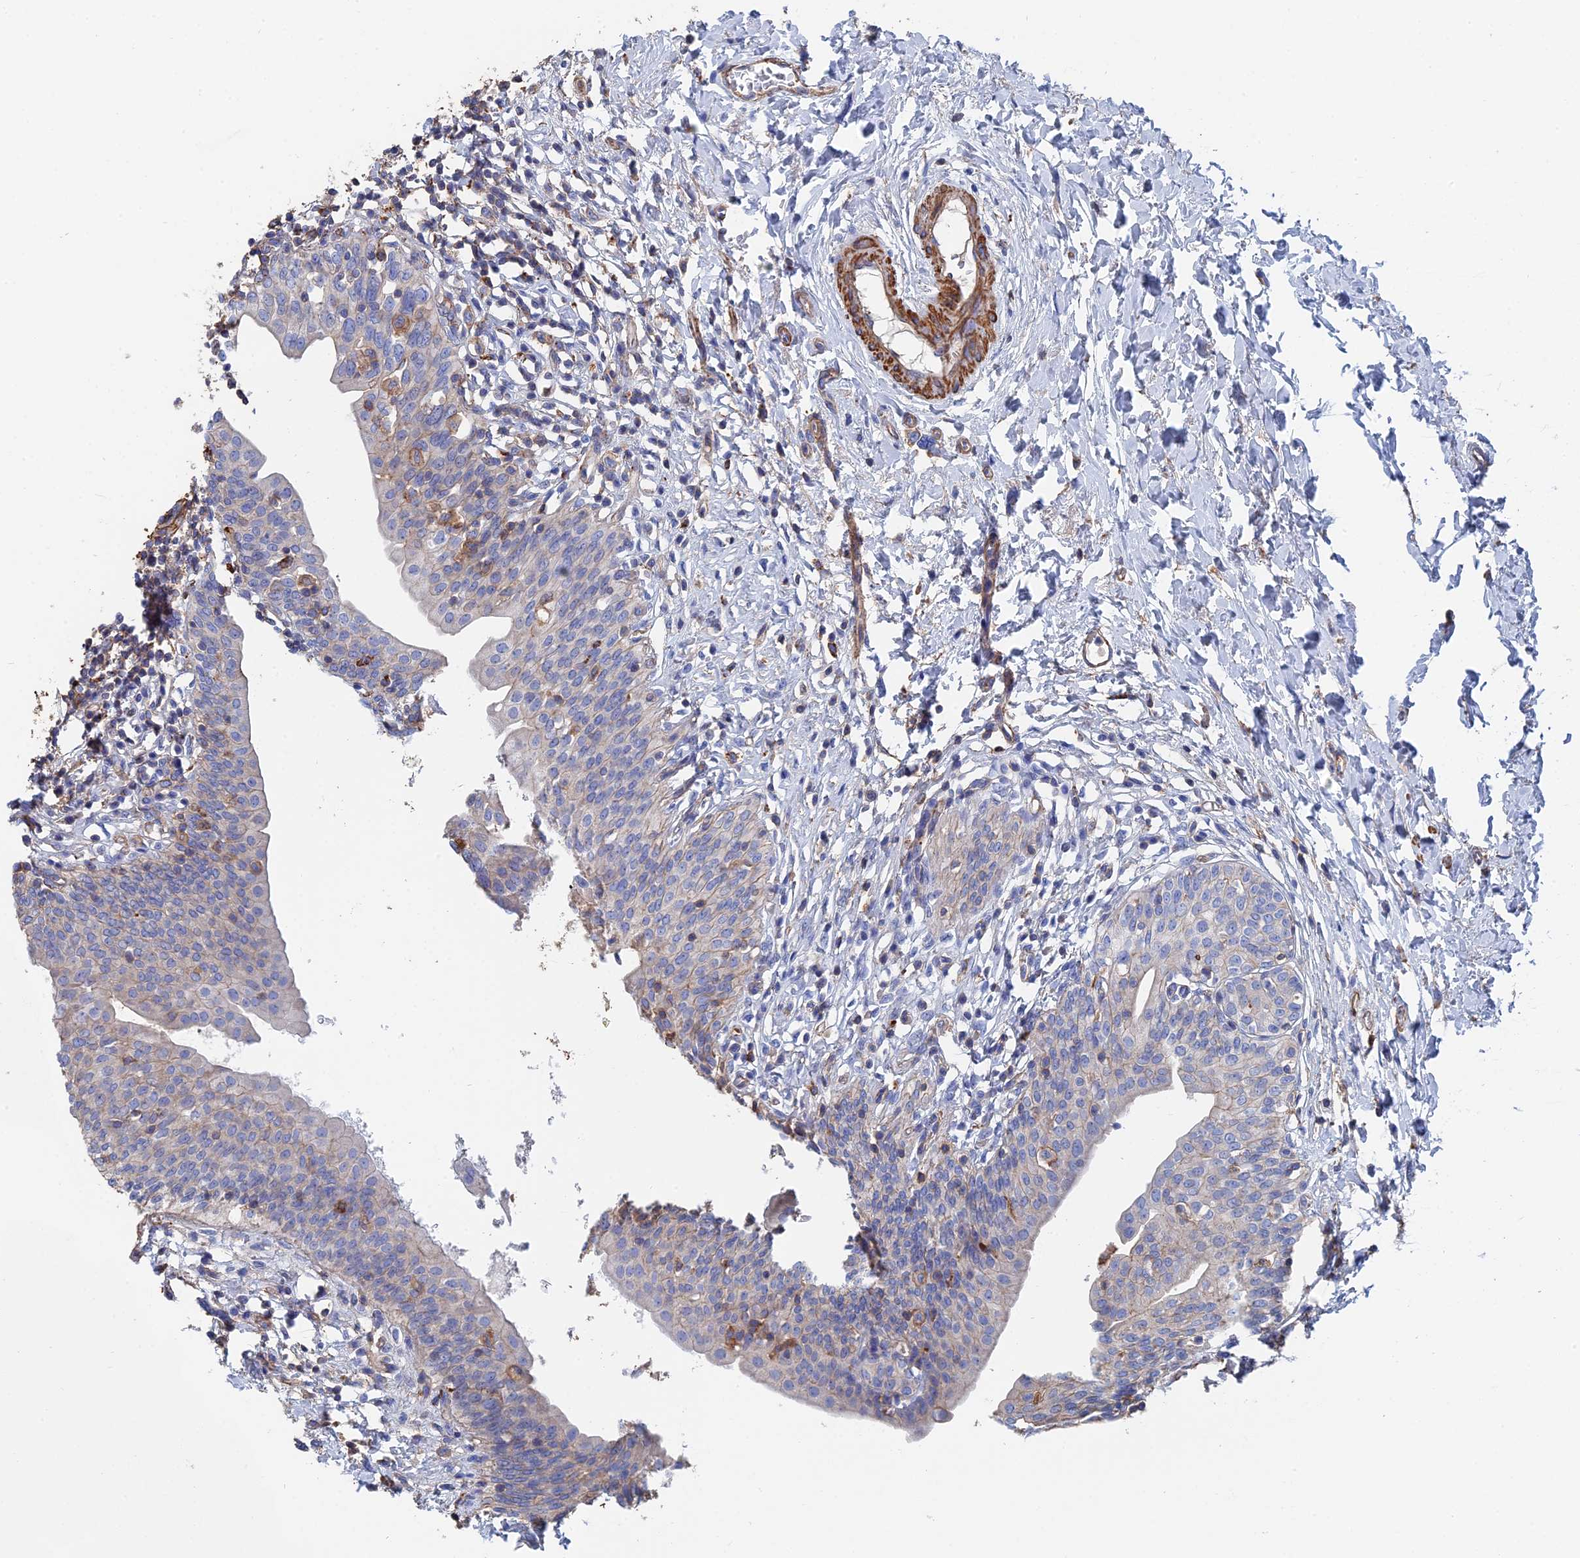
{"staining": {"intensity": "negative", "quantity": "none", "location": "none"}, "tissue": "urinary bladder", "cell_type": "Urothelial cells", "image_type": "normal", "snomed": [{"axis": "morphology", "description": "Normal tissue, NOS"}, {"axis": "topography", "description": "Urinary bladder"}], "caption": "This is a image of IHC staining of benign urinary bladder, which shows no positivity in urothelial cells. Nuclei are stained in blue.", "gene": "STRA6", "patient": {"sex": "male", "age": 83}}